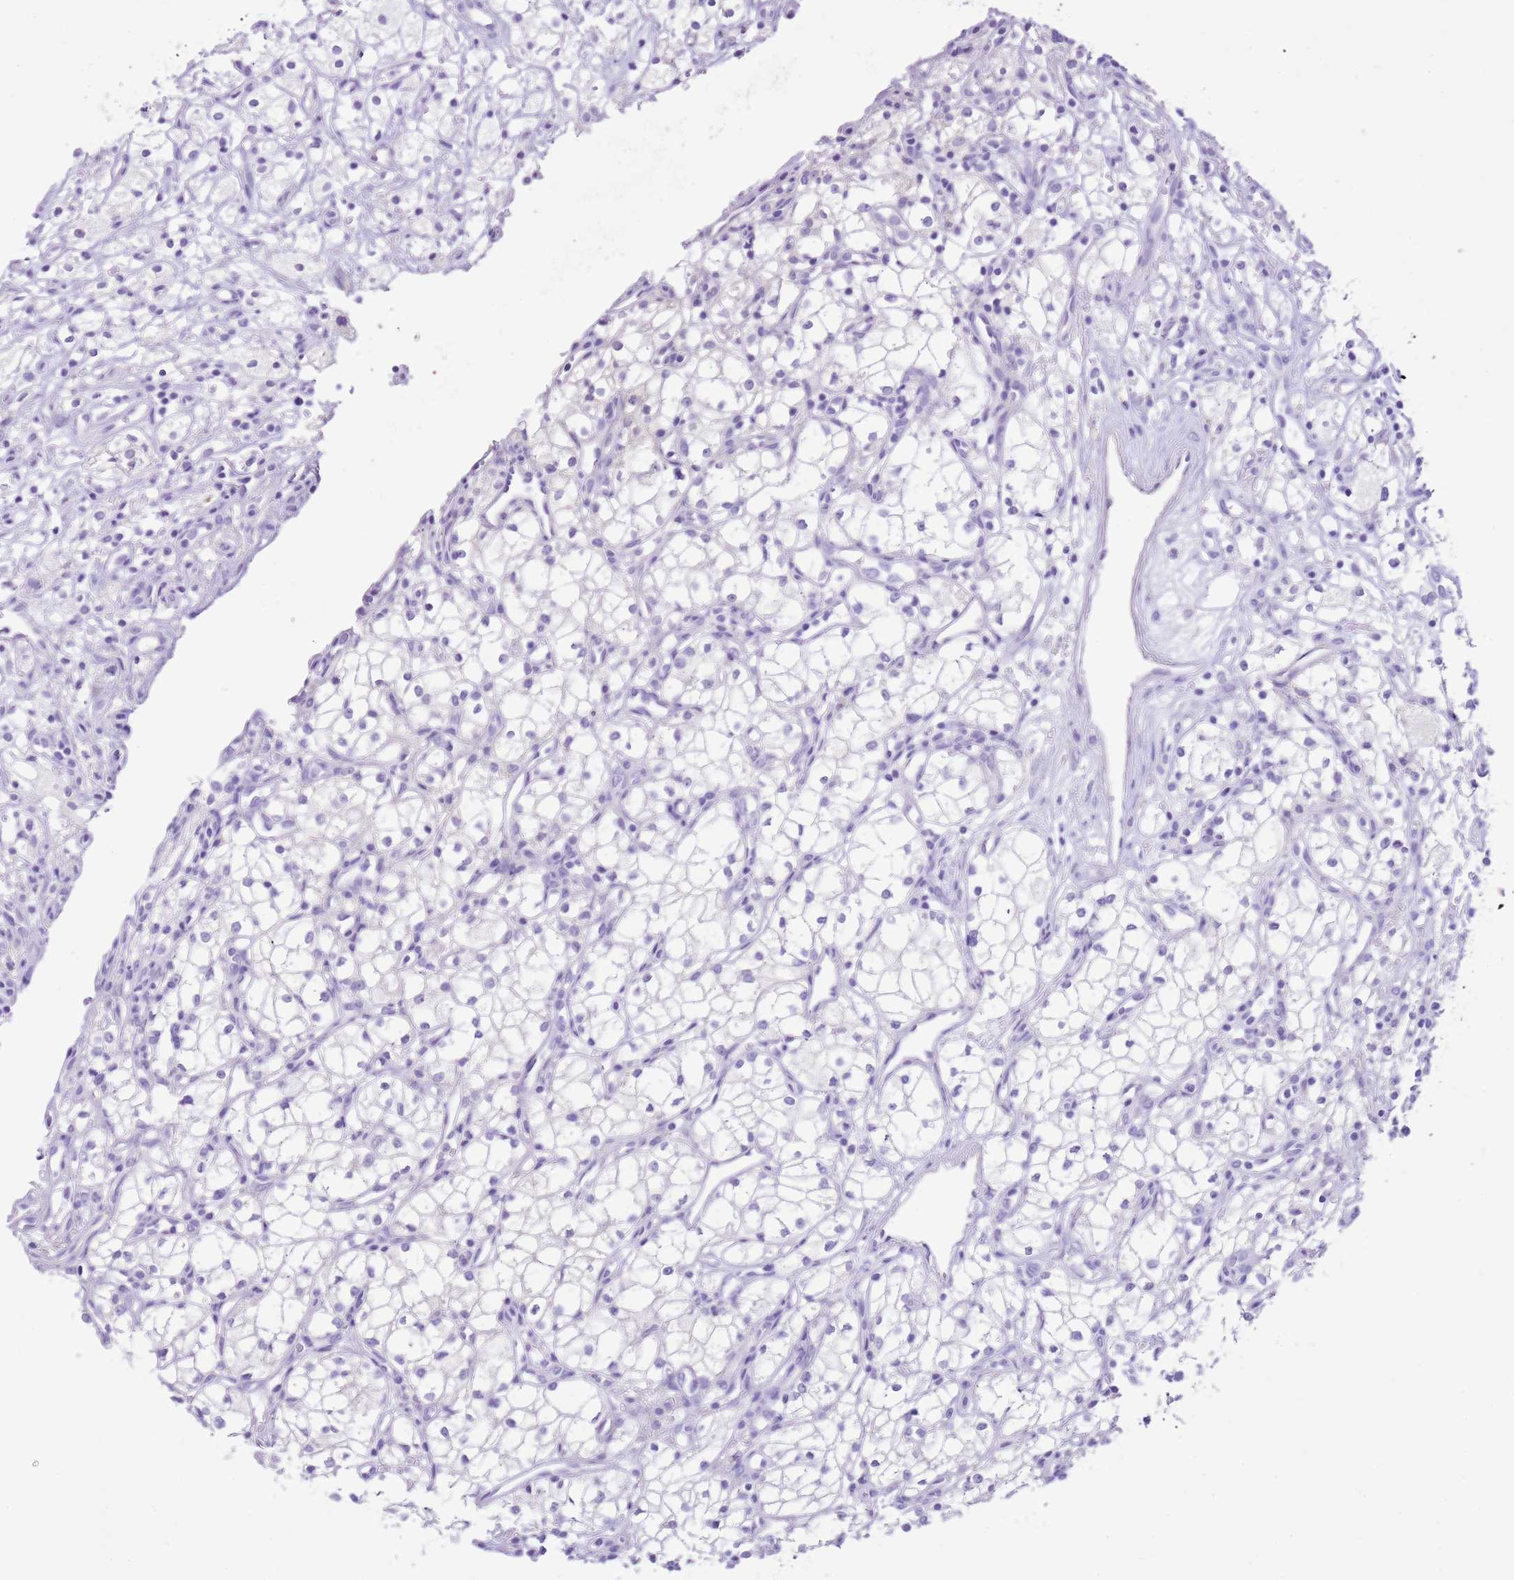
{"staining": {"intensity": "negative", "quantity": "none", "location": "none"}, "tissue": "renal cancer", "cell_type": "Tumor cells", "image_type": "cancer", "snomed": [{"axis": "morphology", "description": "Adenocarcinoma, NOS"}, {"axis": "topography", "description": "Kidney"}], "caption": "IHC image of neoplastic tissue: renal cancer stained with DAB (3,3'-diaminobenzidine) shows no significant protein positivity in tumor cells.", "gene": "AAR2", "patient": {"sex": "male", "age": 59}}